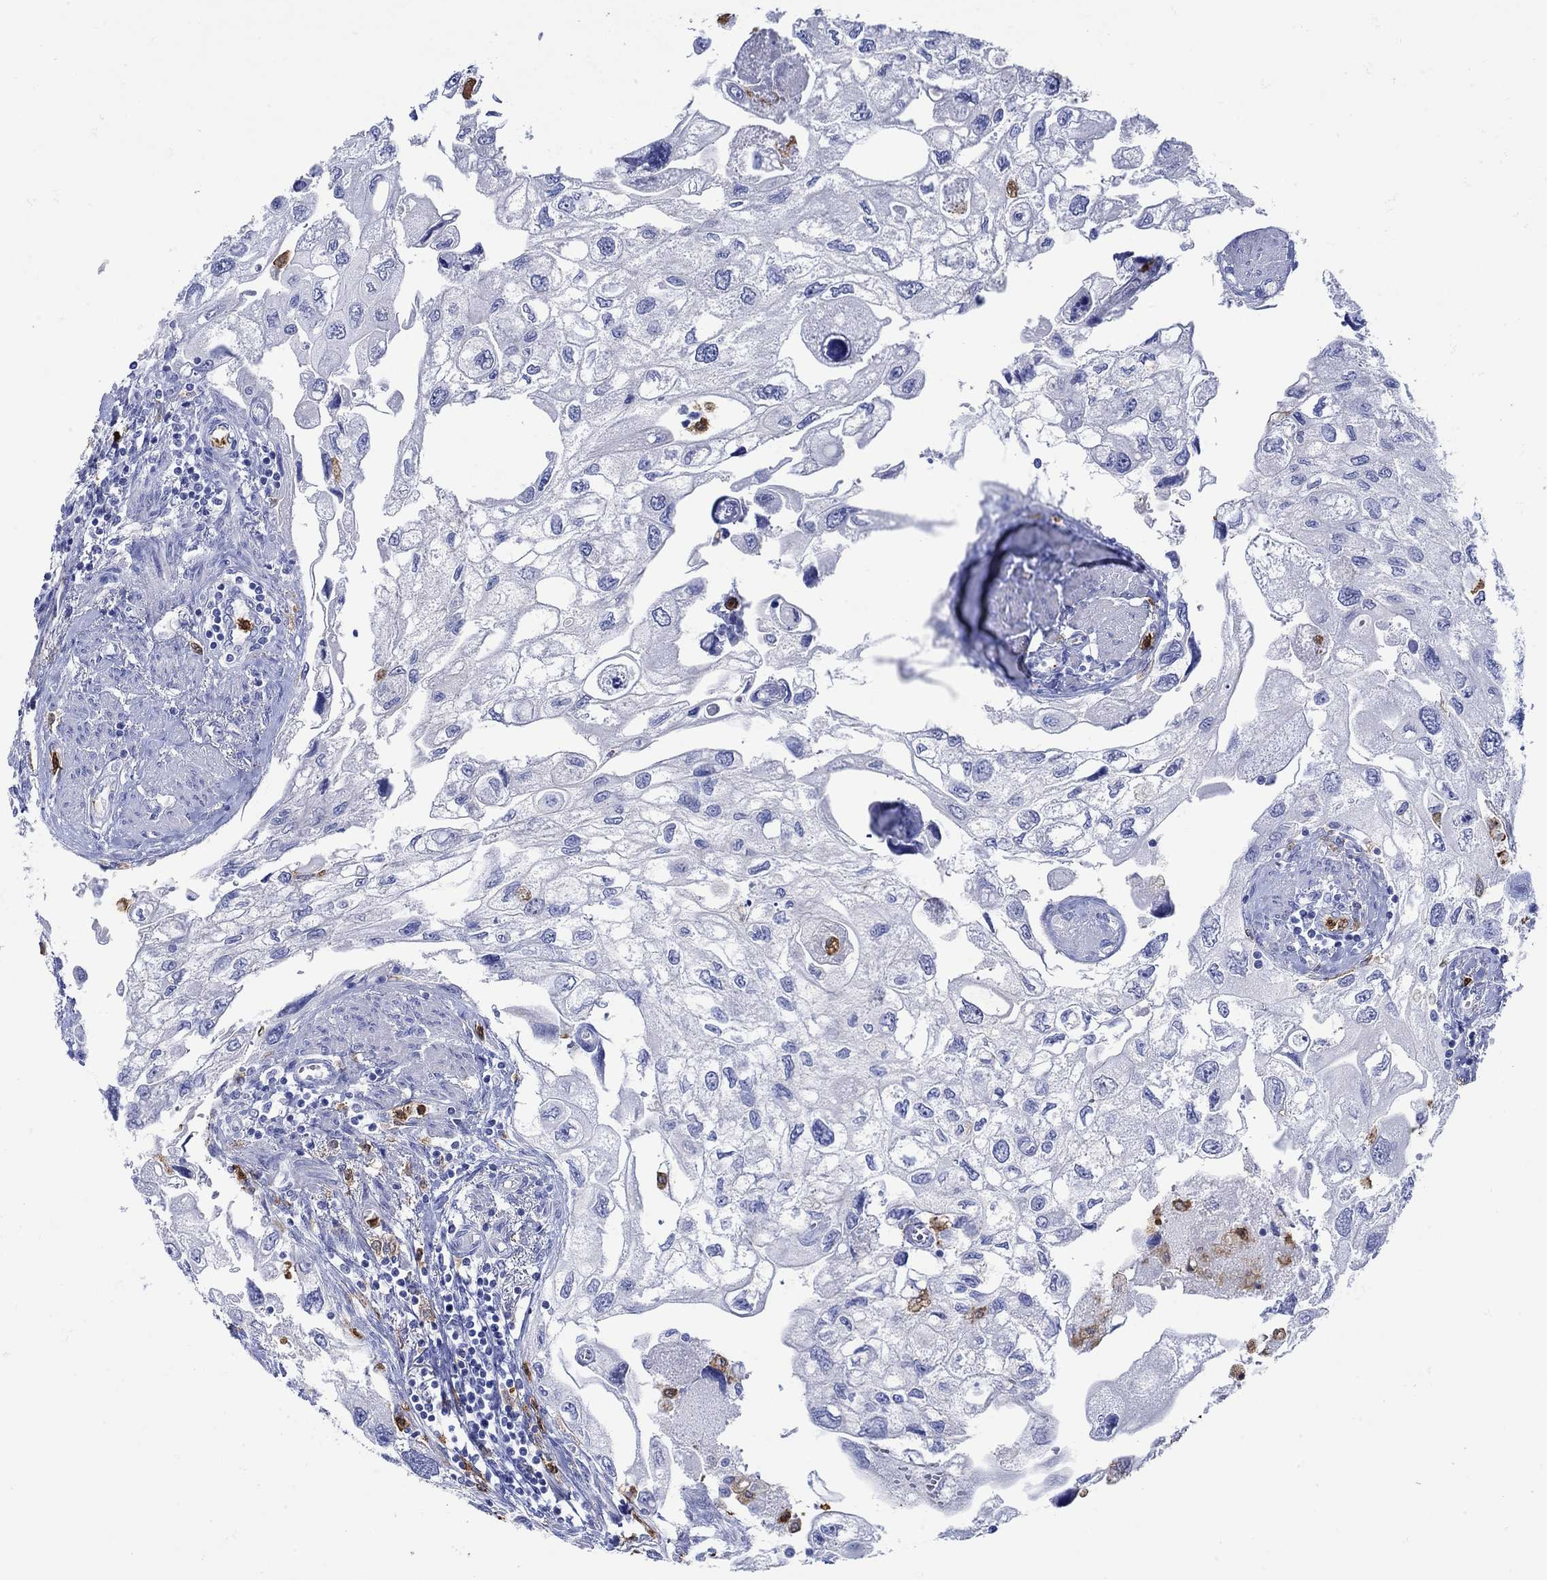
{"staining": {"intensity": "negative", "quantity": "none", "location": "none"}, "tissue": "urothelial cancer", "cell_type": "Tumor cells", "image_type": "cancer", "snomed": [{"axis": "morphology", "description": "Urothelial carcinoma, High grade"}, {"axis": "topography", "description": "Urinary bladder"}], "caption": "DAB immunohistochemical staining of urothelial cancer exhibits no significant positivity in tumor cells.", "gene": "LINGO3", "patient": {"sex": "male", "age": 59}}